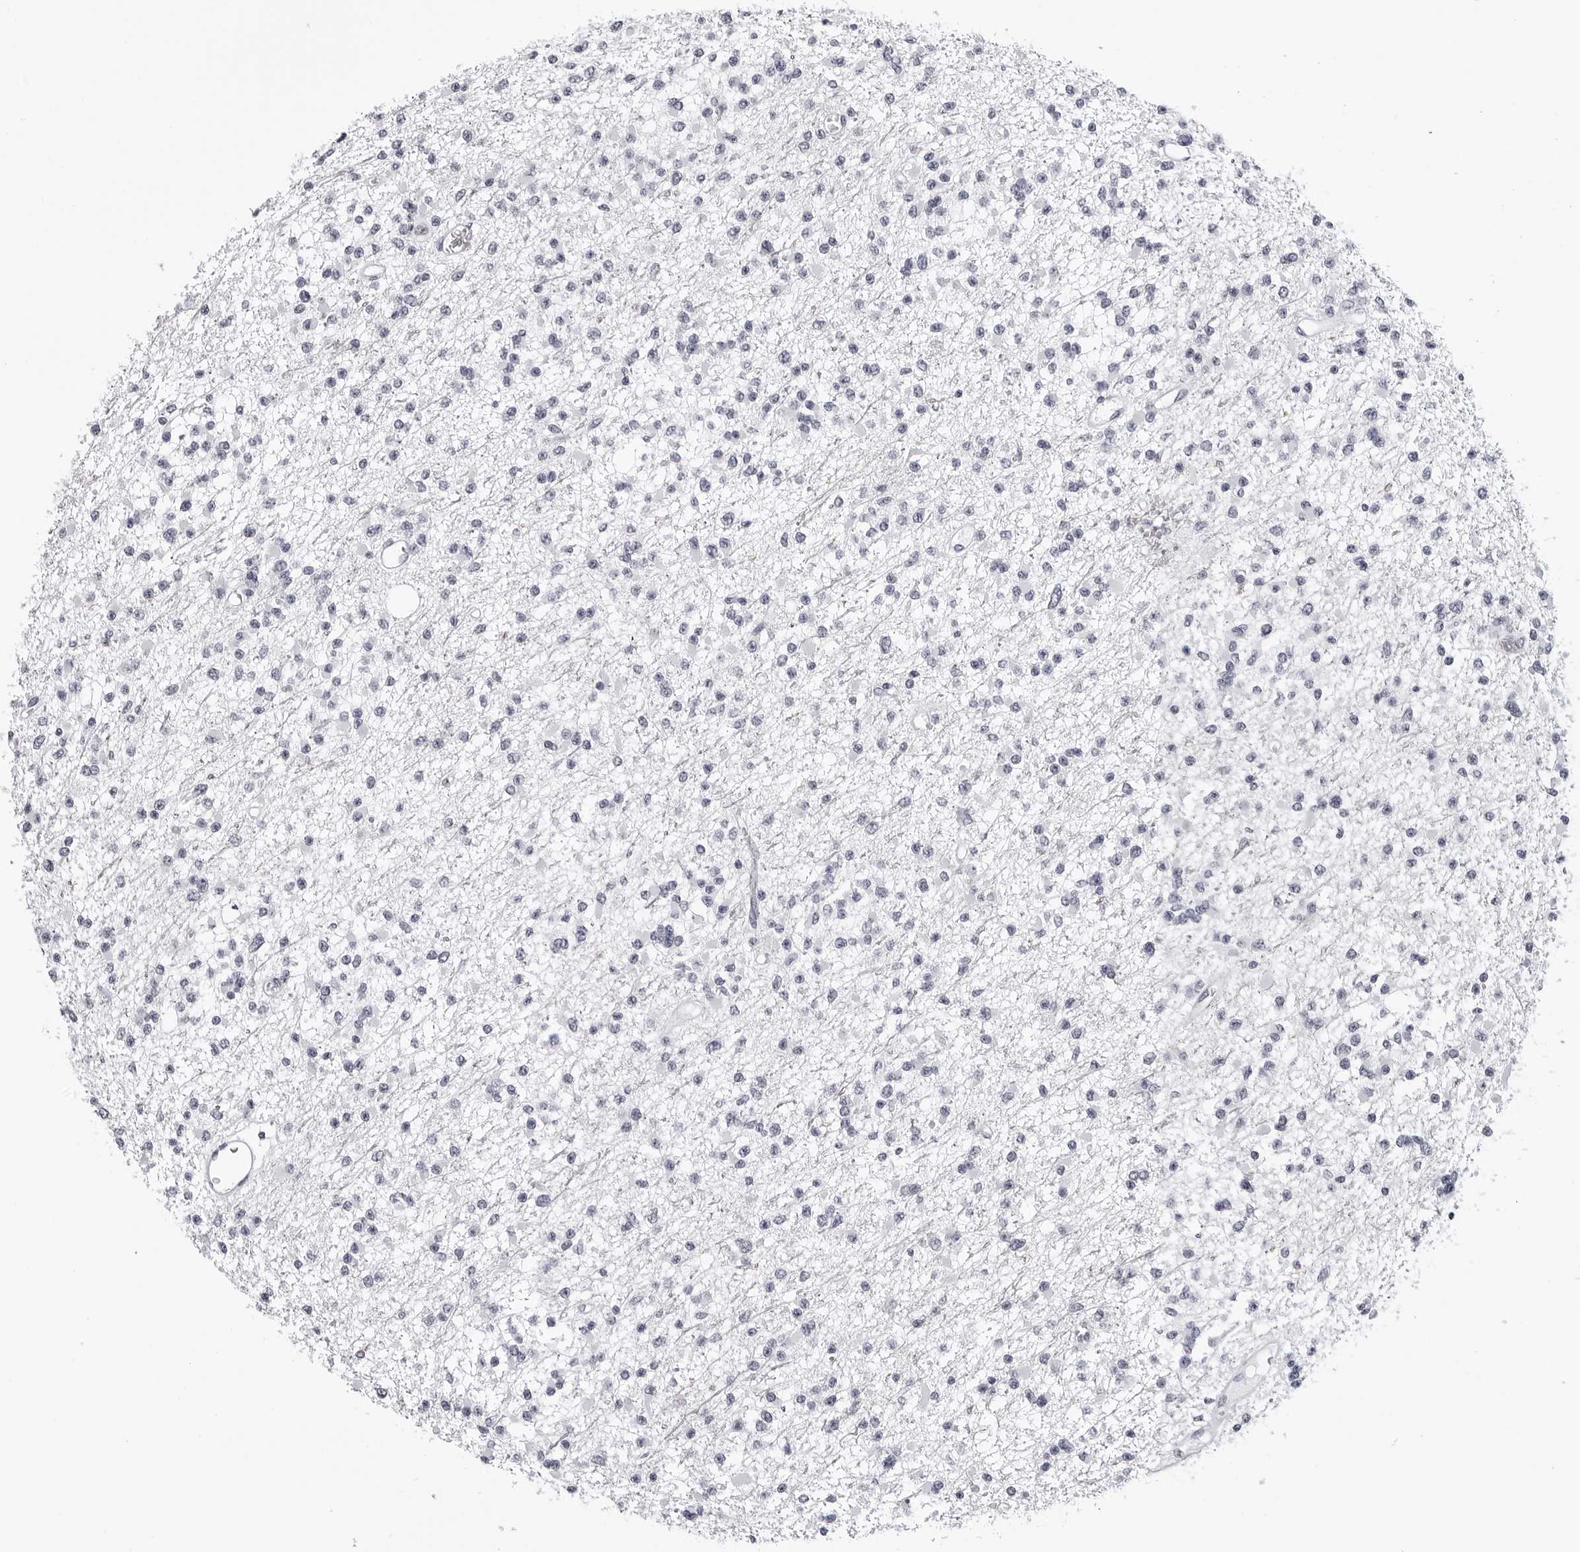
{"staining": {"intensity": "negative", "quantity": "none", "location": "none"}, "tissue": "glioma", "cell_type": "Tumor cells", "image_type": "cancer", "snomed": [{"axis": "morphology", "description": "Glioma, malignant, Low grade"}, {"axis": "topography", "description": "Brain"}], "caption": "DAB immunohistochemical staining of malignant low-grade glioma reveals no significant expression in tumor cells.", "gene": "GNL2", "patient": {"sex": "female", "age": 22}}